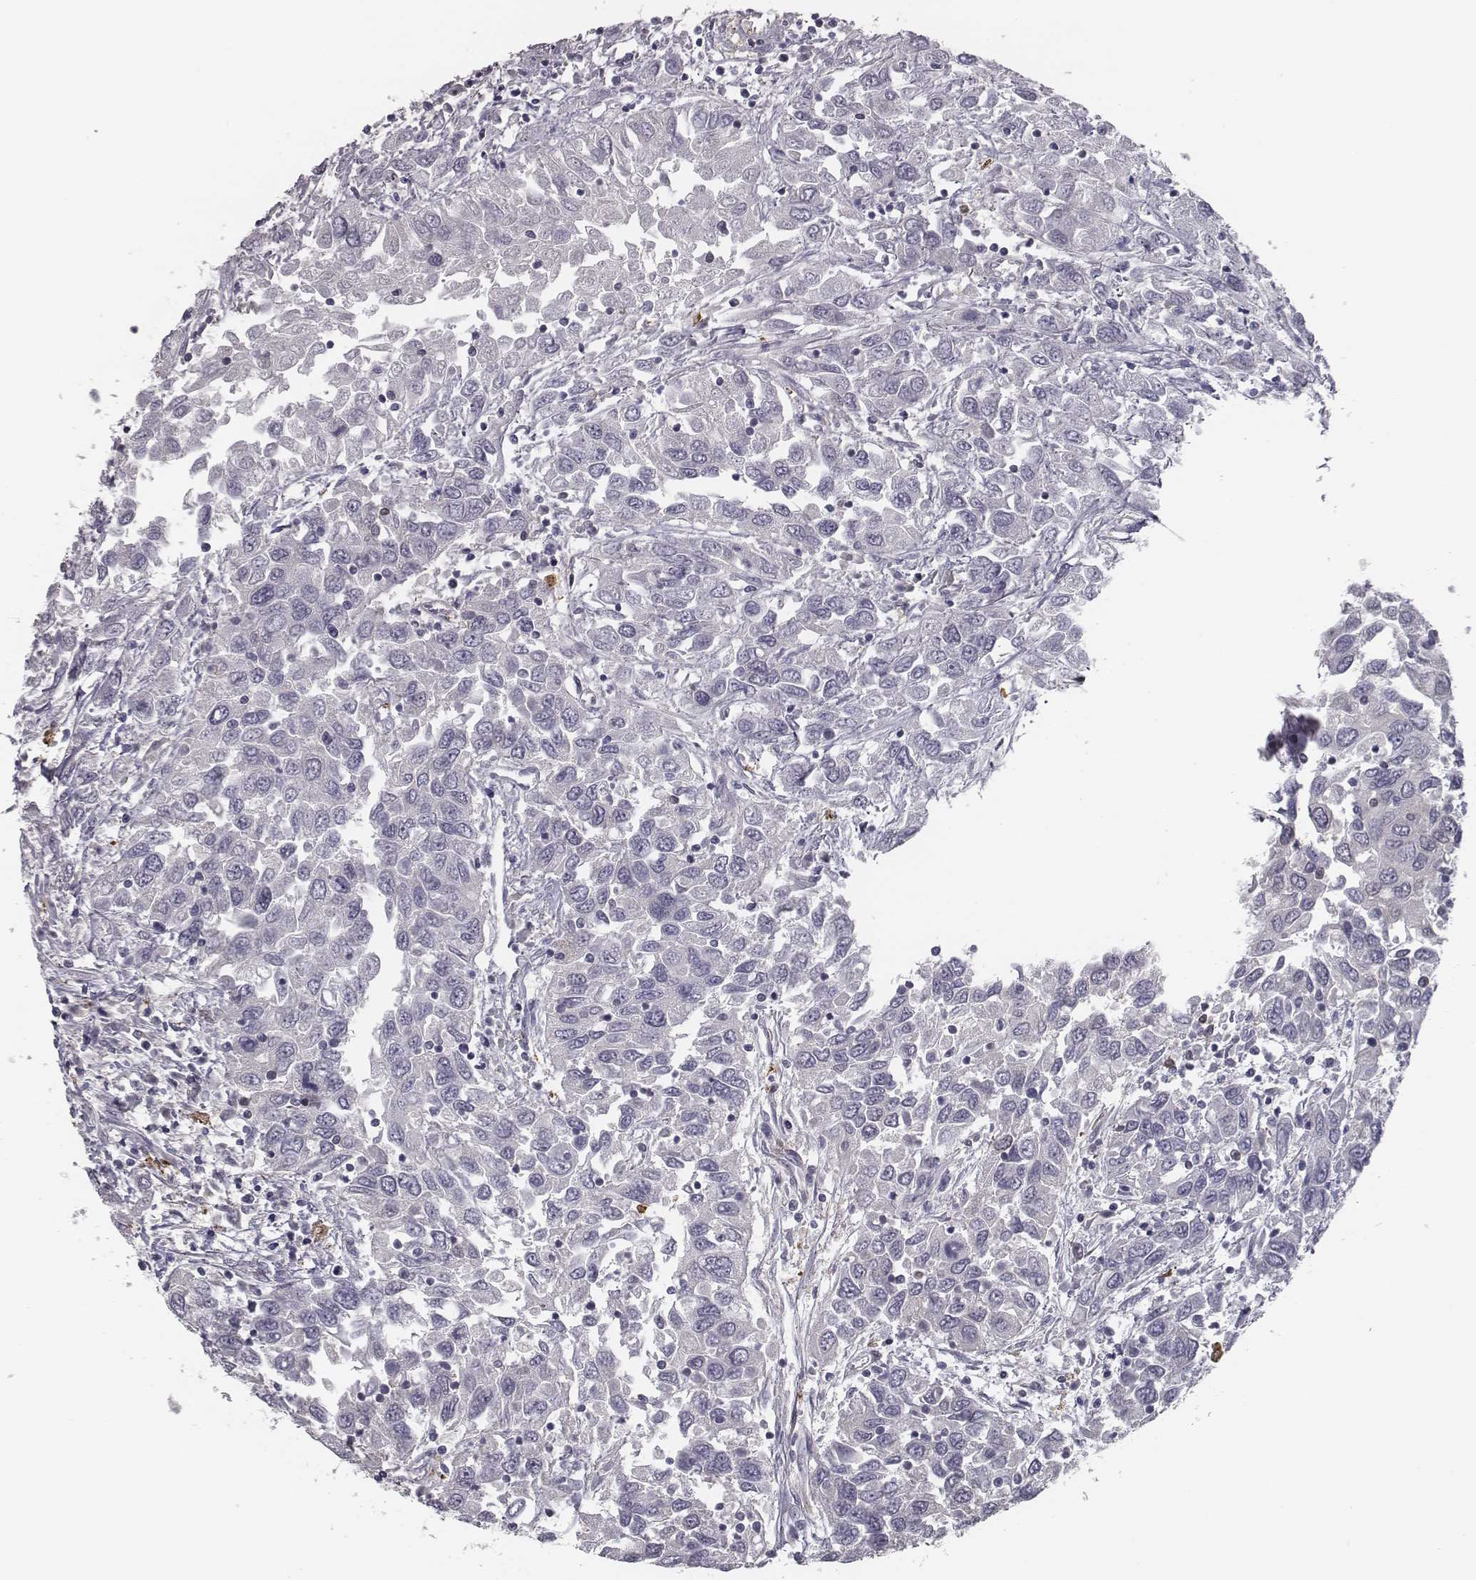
{"staining": {"intensity": "negative", "quantity": "none", "location": "none"}, "tissue": "urothelial cancer", "cell_type": "Tumor cells", "image_type": "cancer", "snomed": [{"axis": "morphology", "description": "Urothelial carcinoma, High grade"}, {"axis": "topography", "description": "Urinary bladder"}], "caption": "Immunohistochemistry image of neoplastic tissue: human high-grade urothelial carcinoma stained with DAB (3,3'-diaminobenzidine) displays no significant protein expression in tumor cells.", "gene": "ISYNA1", "patient": {"sex": "male", "age": 76}}